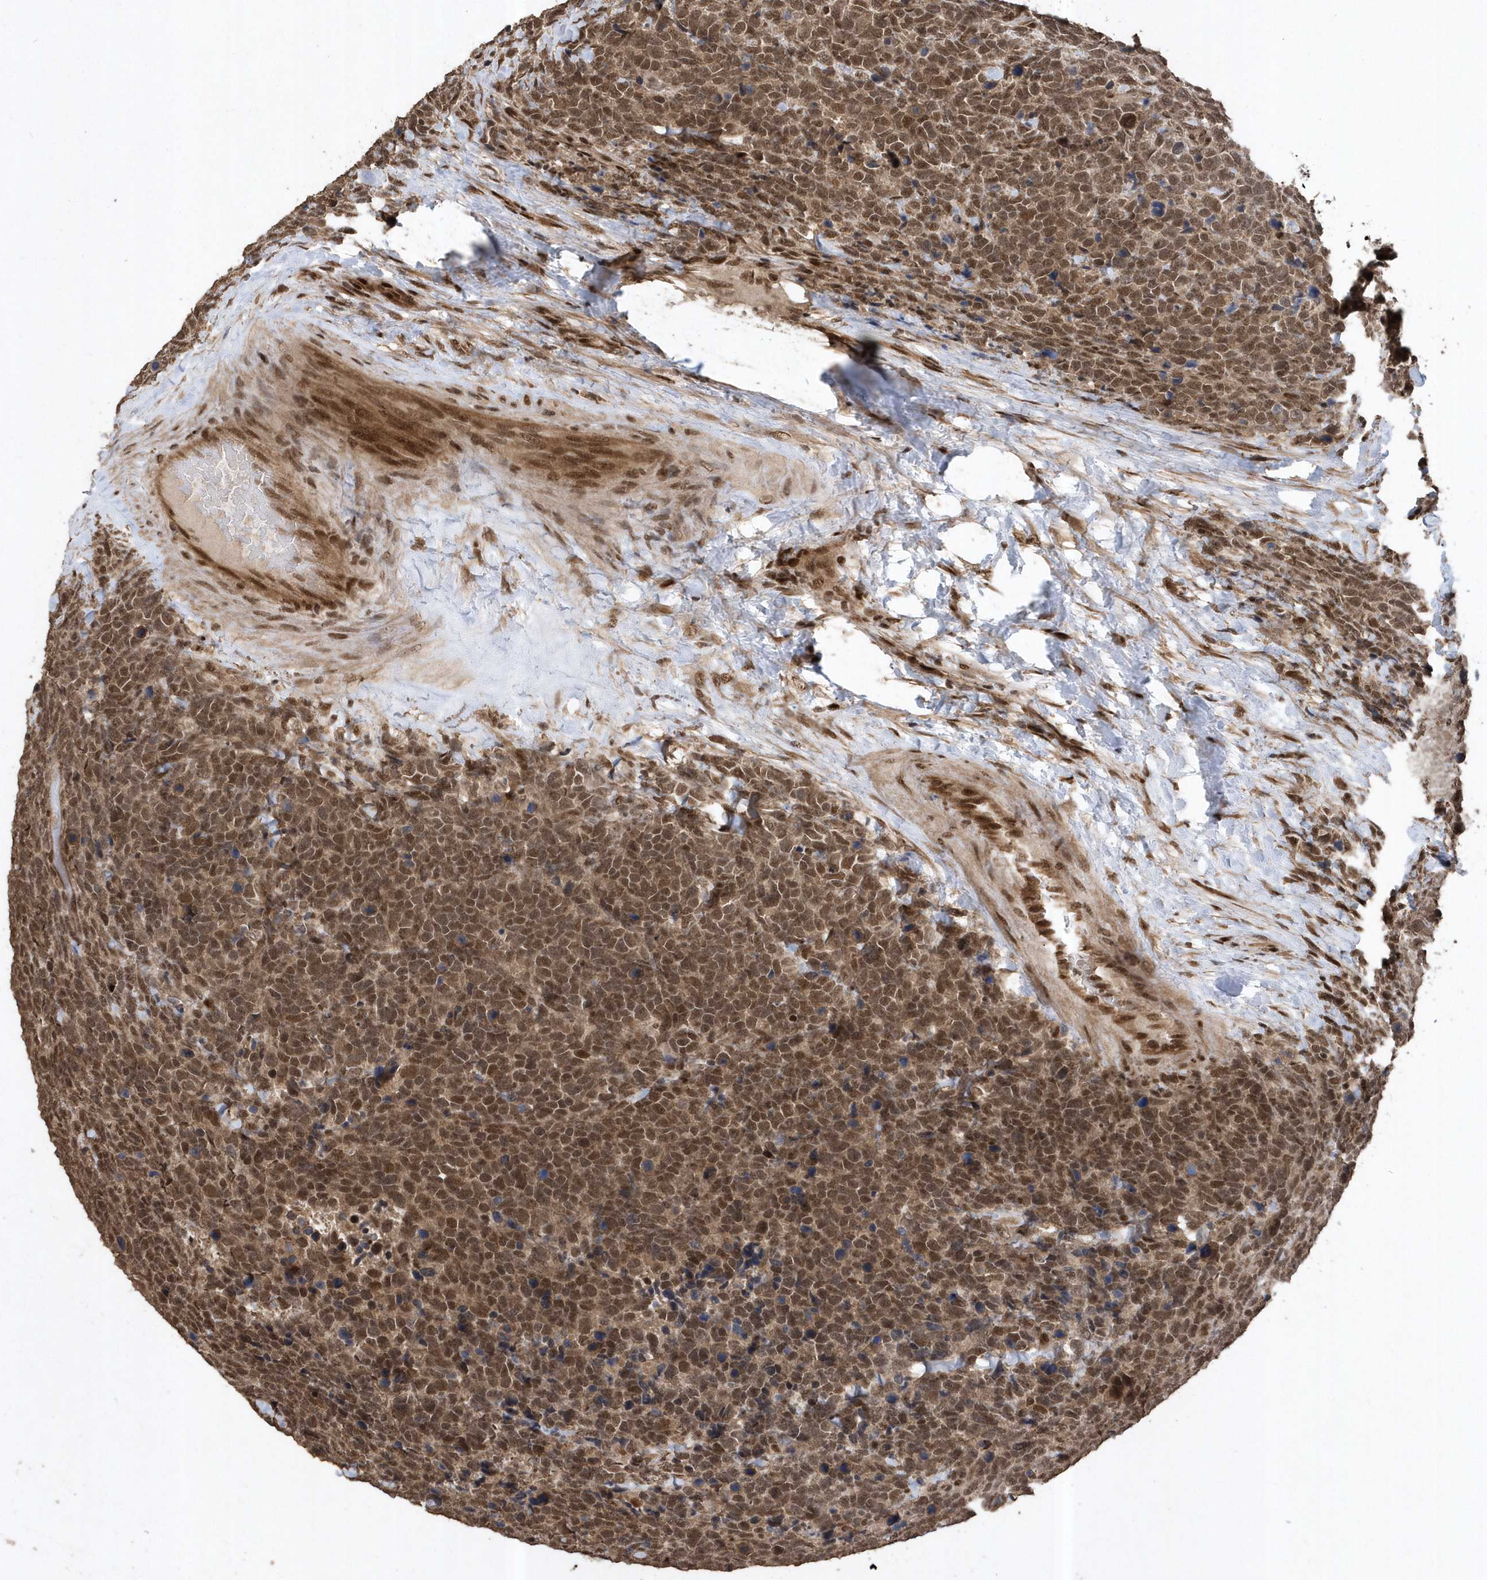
{"staining": {"intensity": "moderate", "quantity": ">75%", "location": "nuclear"}, "tissue": "urothelial cancer", "cell_type": "Tumor cells", "image_type": "cancer", "snomed": [{"axis": "morphology", "description": "Urothelial carcinoma, High grade"}, {"axis": "topography", "description": "Urinary bladder"}], "caption": "Immunohistochemistry photomicrograph of human urothelial carcinoma (high-grade) stained for a protein (brown), which shows medium levels of moderate nuclear positivity in approximately >75% of tumor cells.", "gene": "INTS12", "patient": {"sex": "female", "age": 82}}